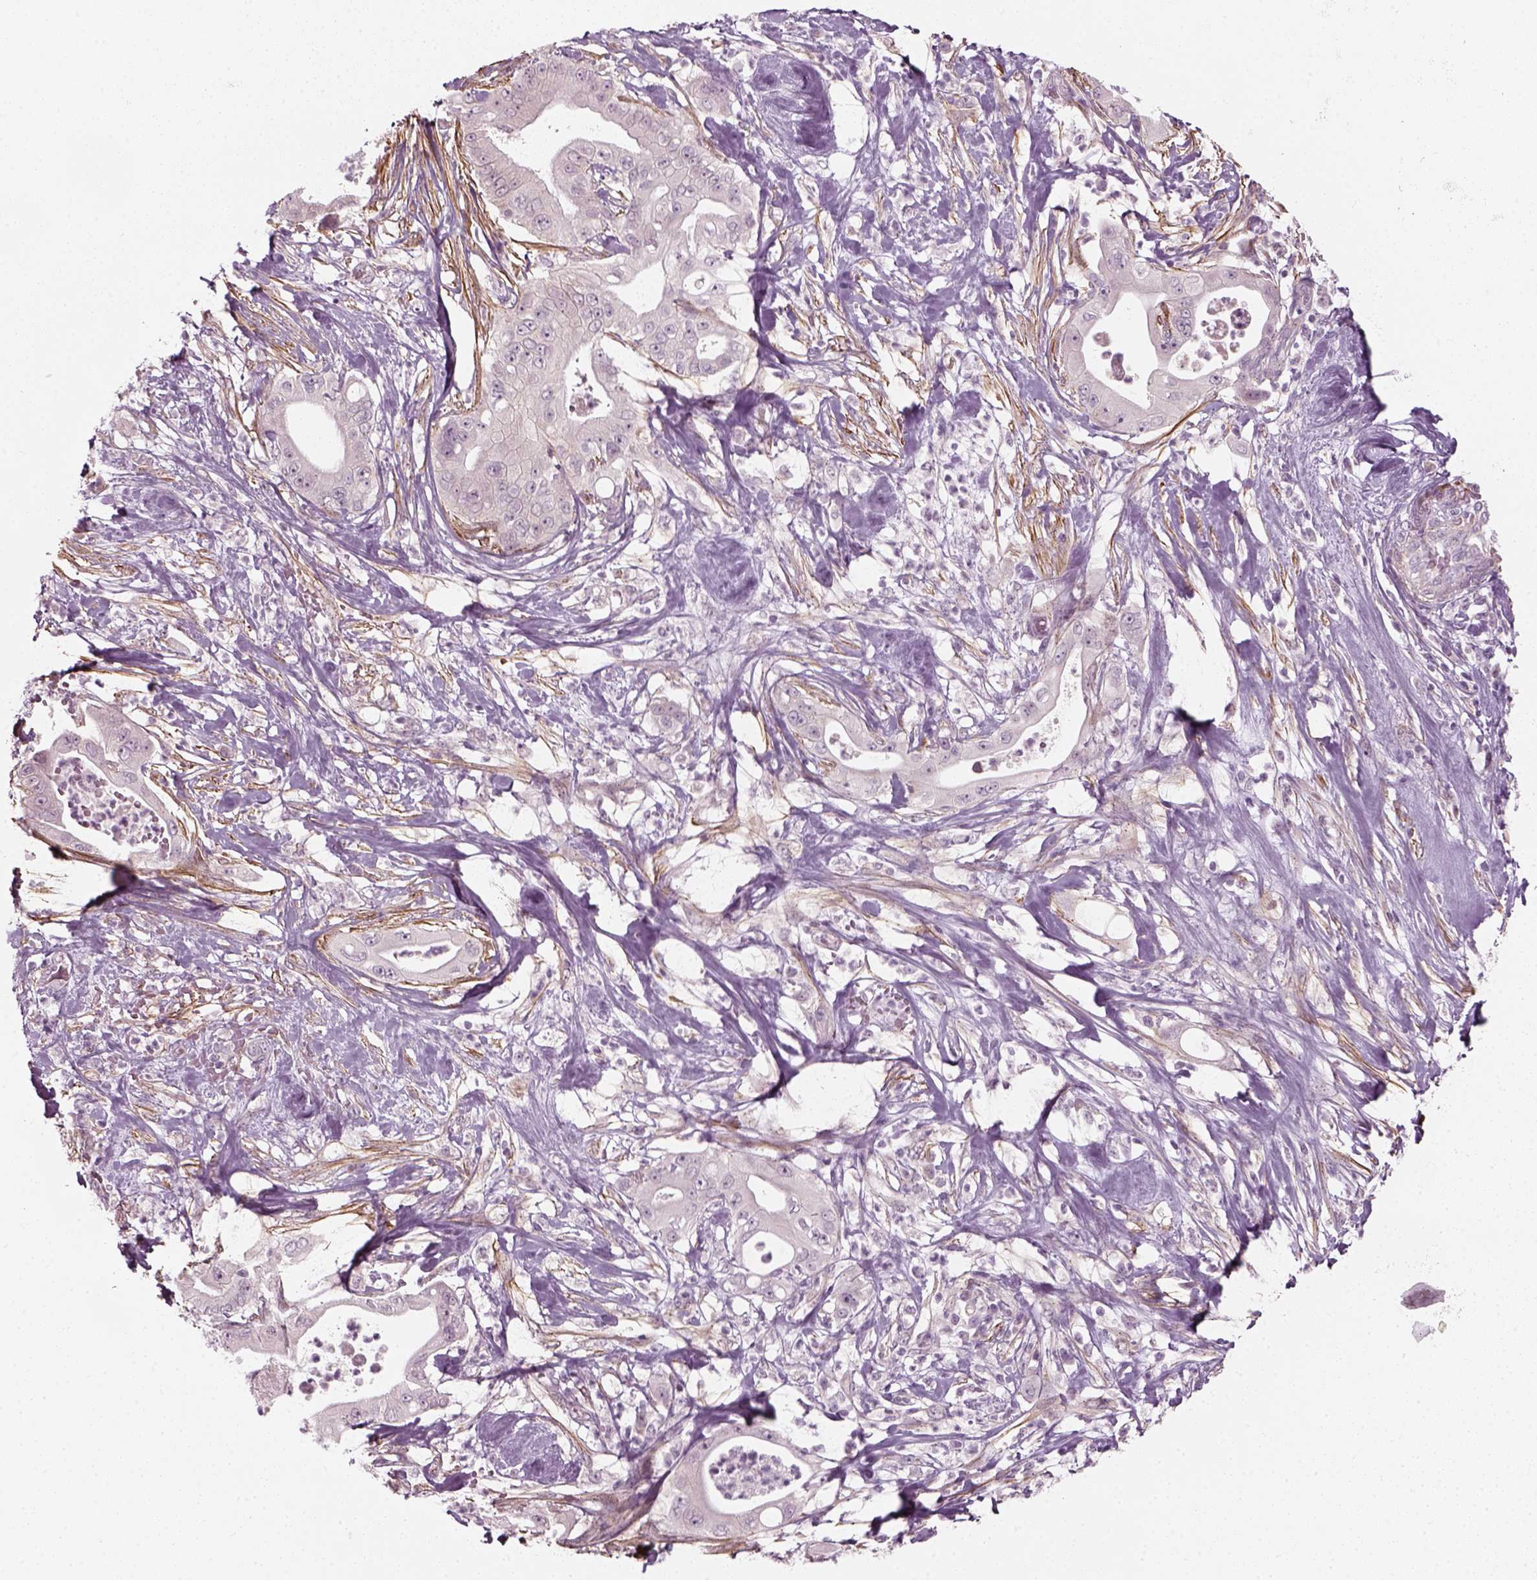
{"staining": {"intensity": "negative", "quantity": "none", "location": "none"}, "tissue": "pancreatic cancer", "cell_type": "Tumor cells", "image_type": "cancer", "snomed": [{"axis": "morphology", "description": "Adenocarcinoma, NOS"}, {"axis": "topography", "description": "Pancreas"}], "caption": "Human pancreatic adenocarcinoma stained for a protein using immunohistochemistry (IHC) demonstrates no positivity in tumor cells.", "gene": "MLIP", "patient": {"sex": "male", "age": 71}}